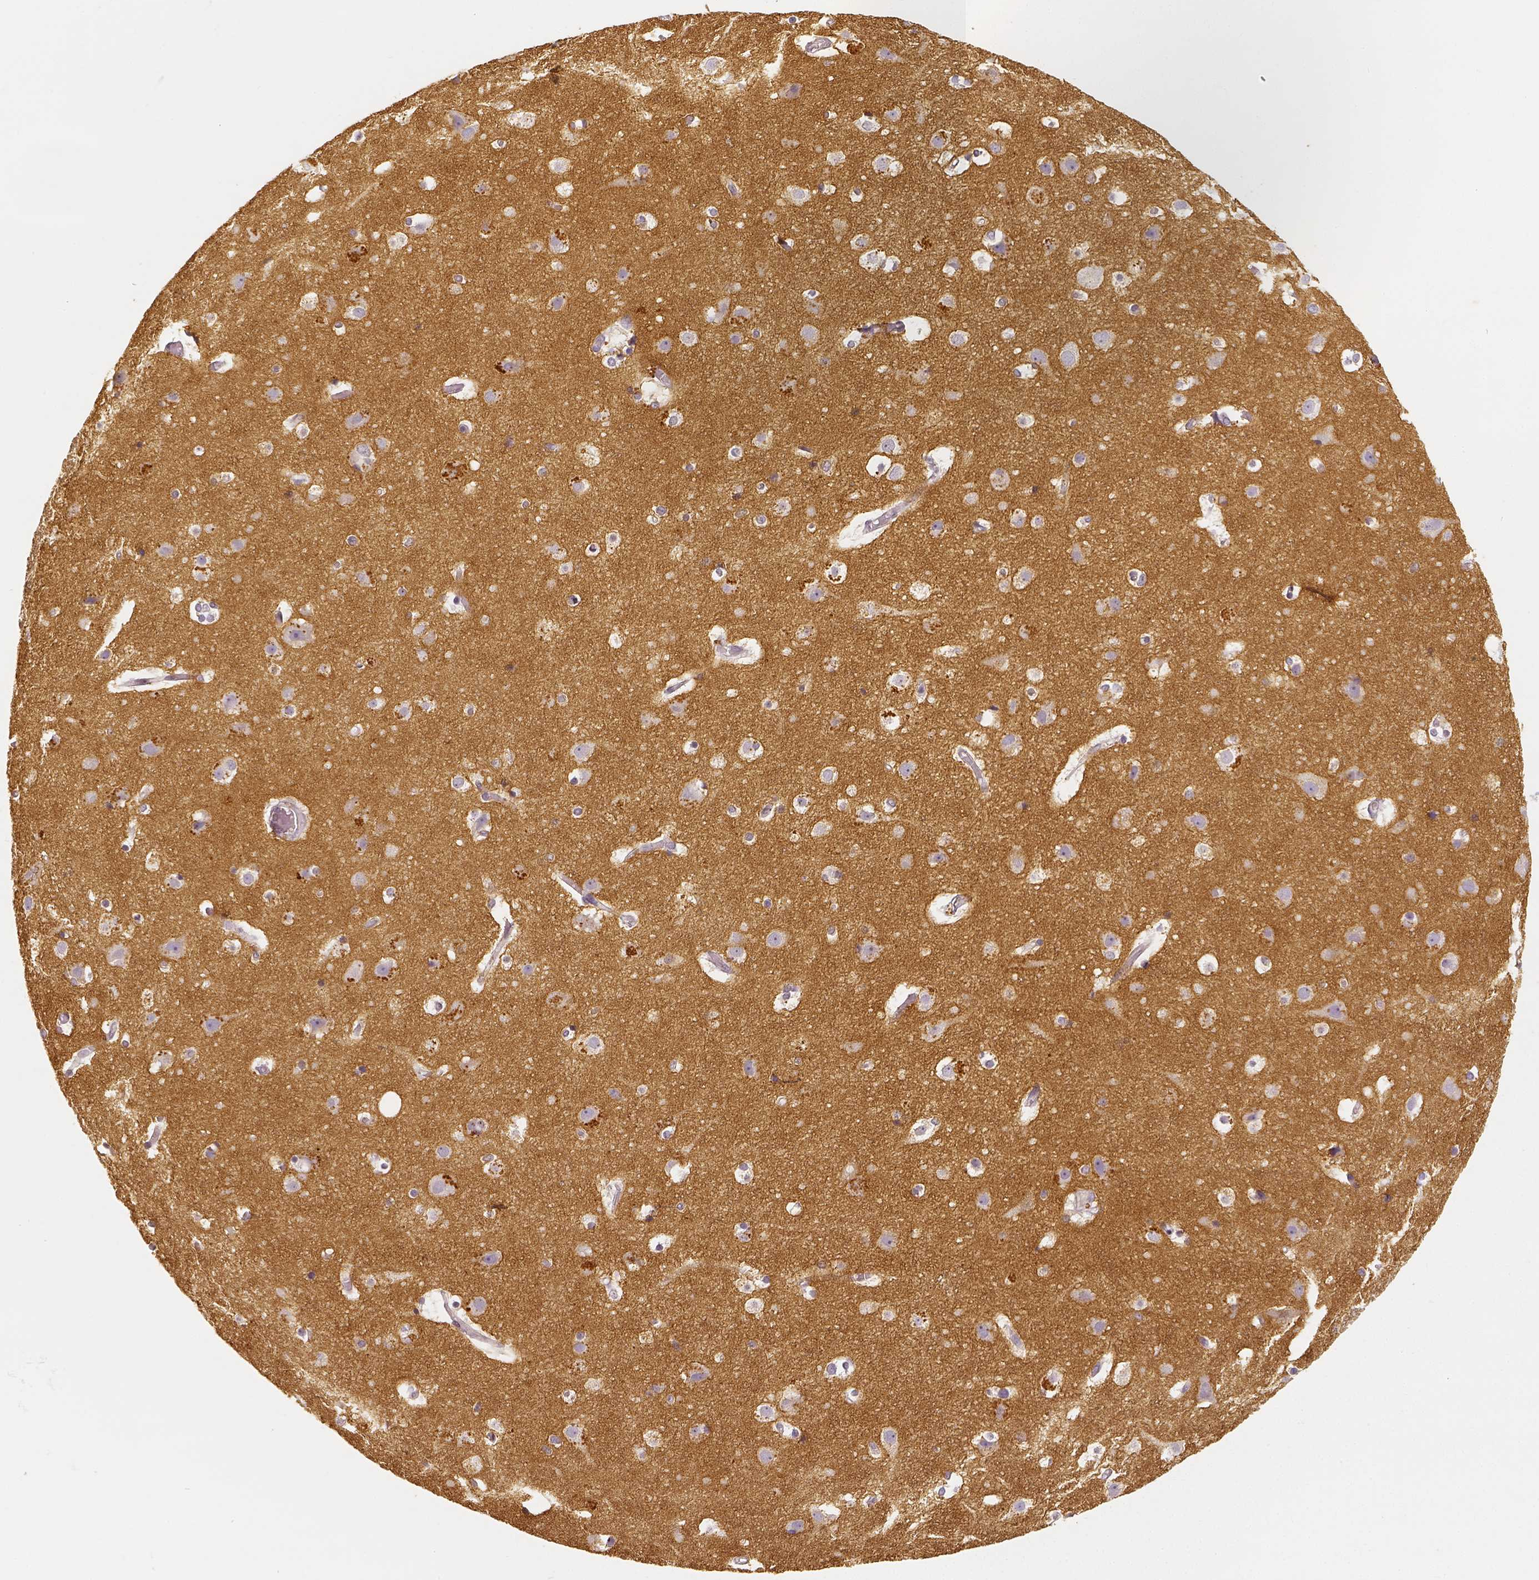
{"staining": {"intensity": "negative", "quantity": "none", "location": "none"}, "tissue": "cerebral cortex", "cell_type": "Endothelial cells", "image_type": "normal", "snomed": [{"axis": "morphology", "description": "Normal tissue, NOS"}, {"axis": "topography", "description": "Cerebral cortex"}], "caption": "The IHC histopathology image has no significant expression in endothelial cells of cerebral cortex.", "gene": "THY1", "patient": {"sex": "female", "age": 52}}